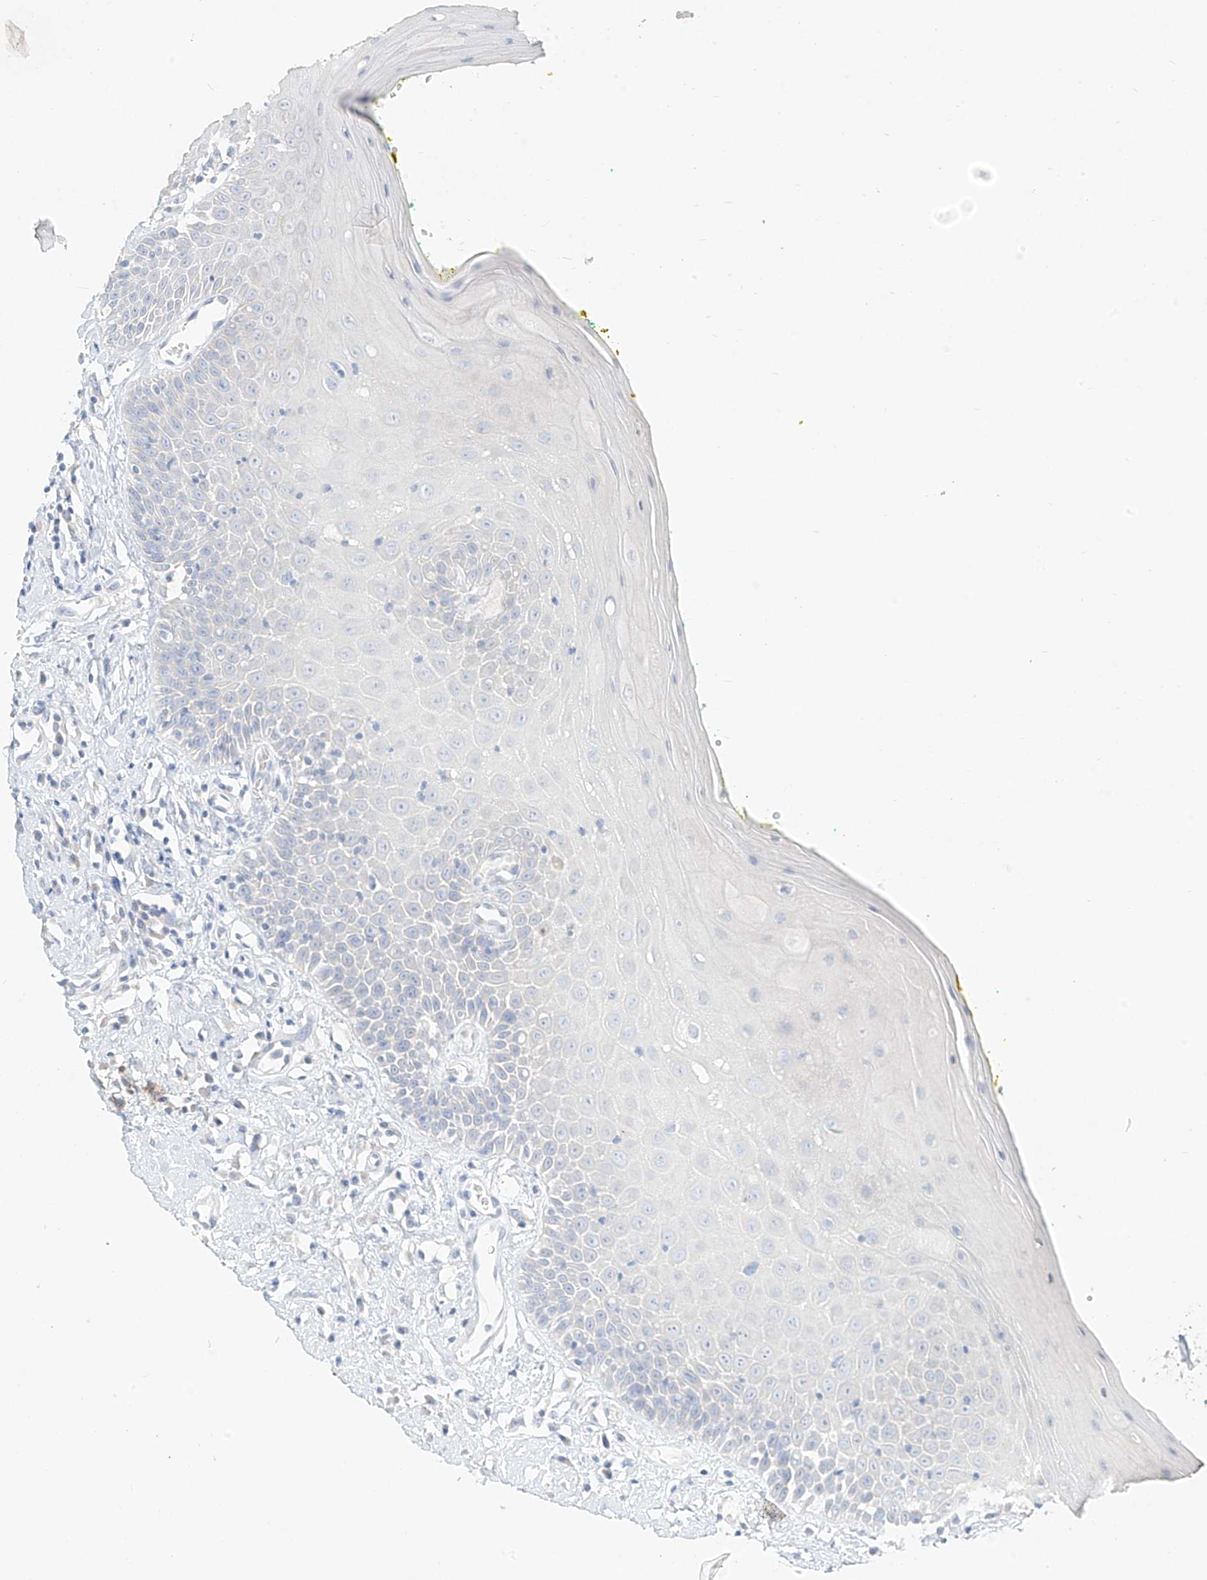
{"staining": {"intensity": "negative", "quantity": "none", "location": "none"}, "tissue": "oral mucosa", "cell_type": "Squamous epithelial cells", "image_type": "normal", "snomed": [{"axis": "morphology", "description": "Normal tissue, NOS"}, {"axis": "morphology", "description": "Squamous cell carcinoma, NOS"}, {"axis": "topography", "description": "Oral tissue"}, {"axis": "topography", "description": "Head-Neck"}], "caption": "This is a image of immunohistochemistry staining of benign oral mucosa, which shows no expression in squamous epithelial cells. (DAB immunohistochemistry, high magnification).", "gene": "ZZEF1", "patient": {"sex": "female", "age": 70}}